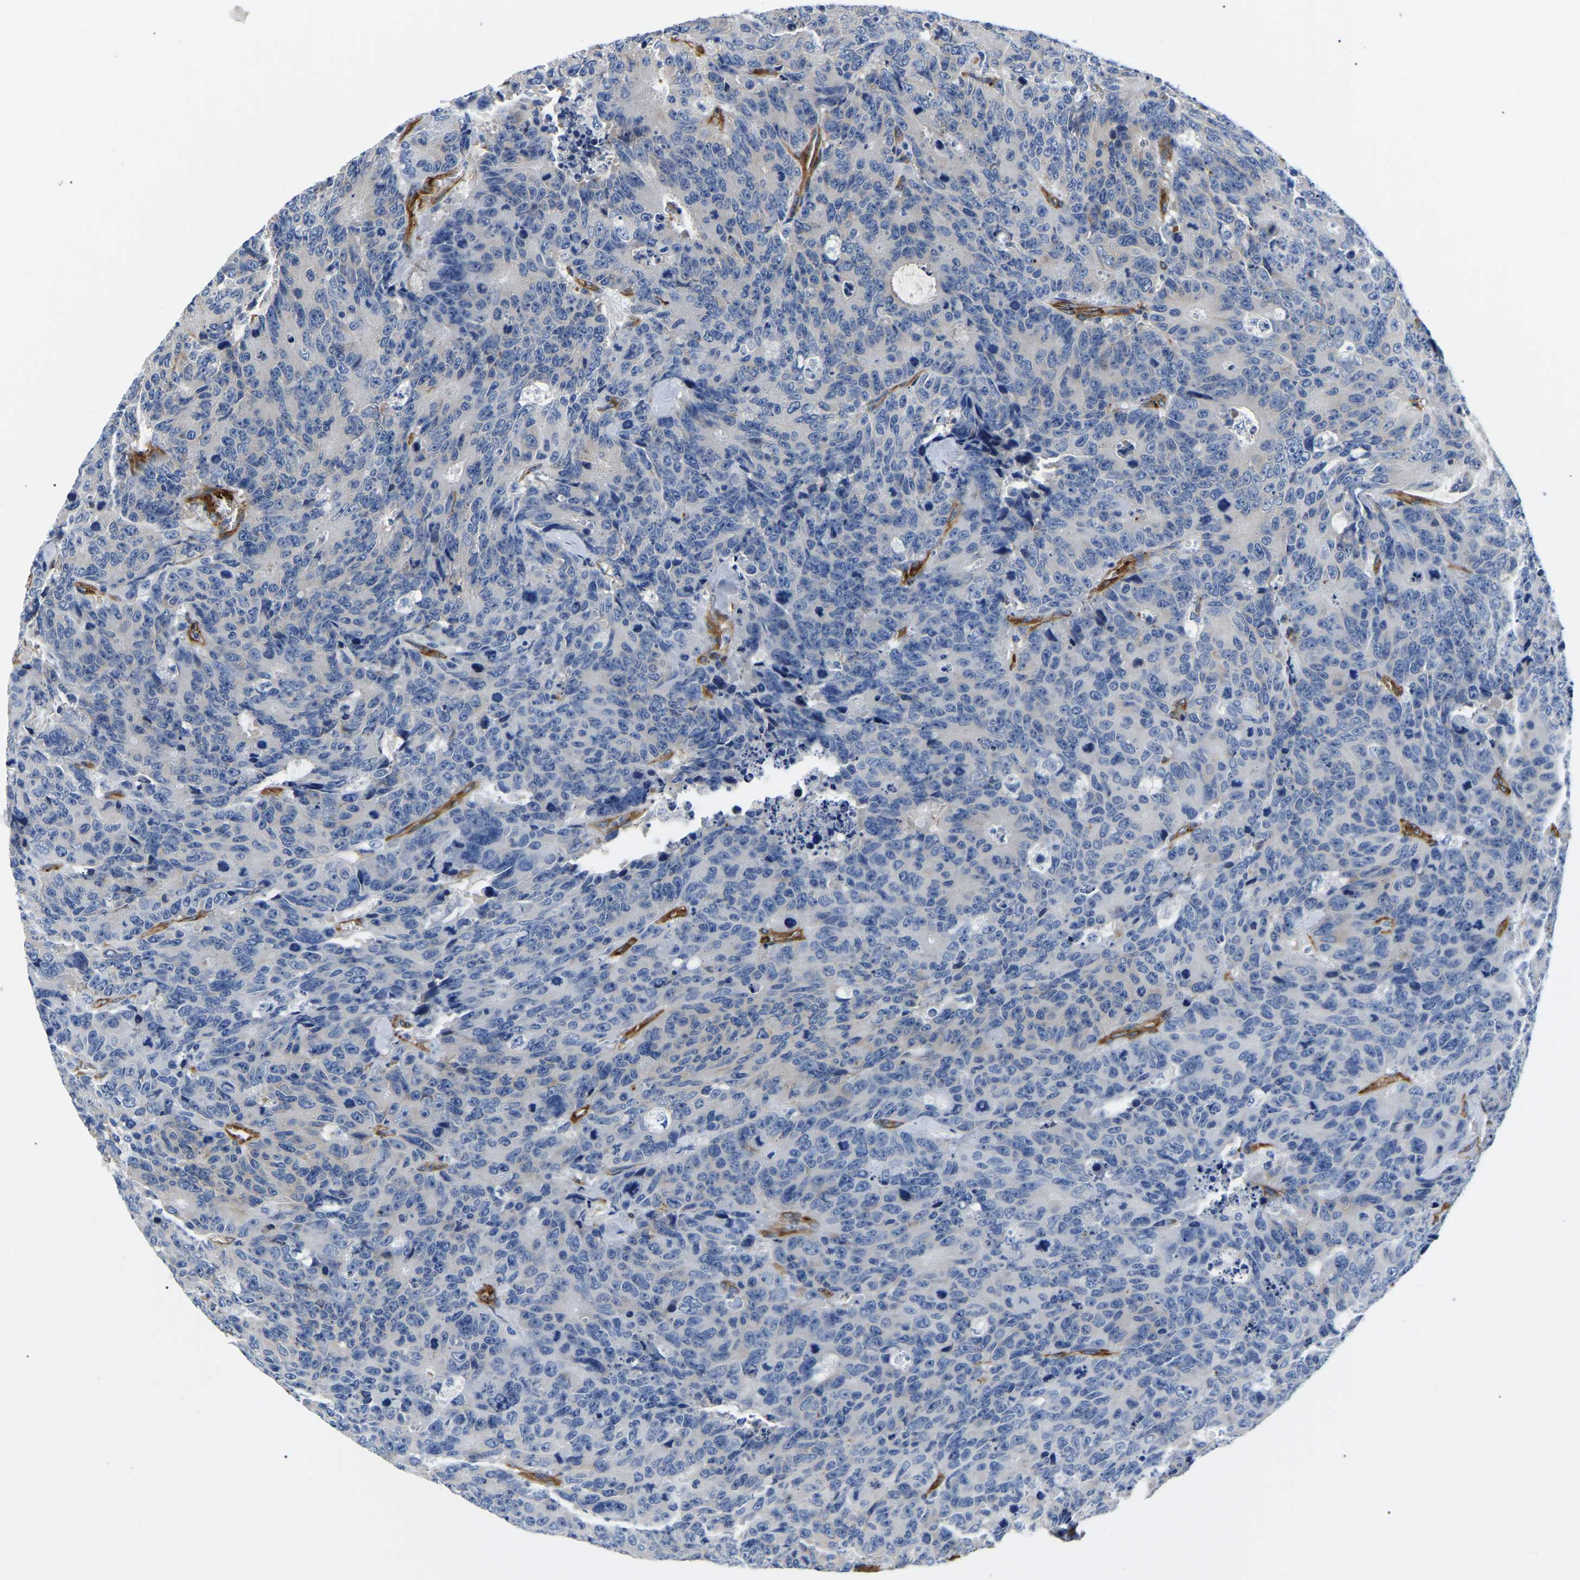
{"staining": {"intensity": "negative", "quantity": "none", "location": "none"}, "tissue": "colorectal cancer", "cell_type": "Tumor cells", "image_type": "cancer", "snomed": [{"axis": "morphology", "description": "Adenocarcinoma, NOS"}, {"axis": "topography", "description": "Colon"}], "caption": "This is an immunohistochemistry (IHC) photomicrograph of human colorectal adenocarcinoma. There is no positivity in tumor cells.", "gene": "DUSP8", "patient": {"sex": "female", "age": 86}}